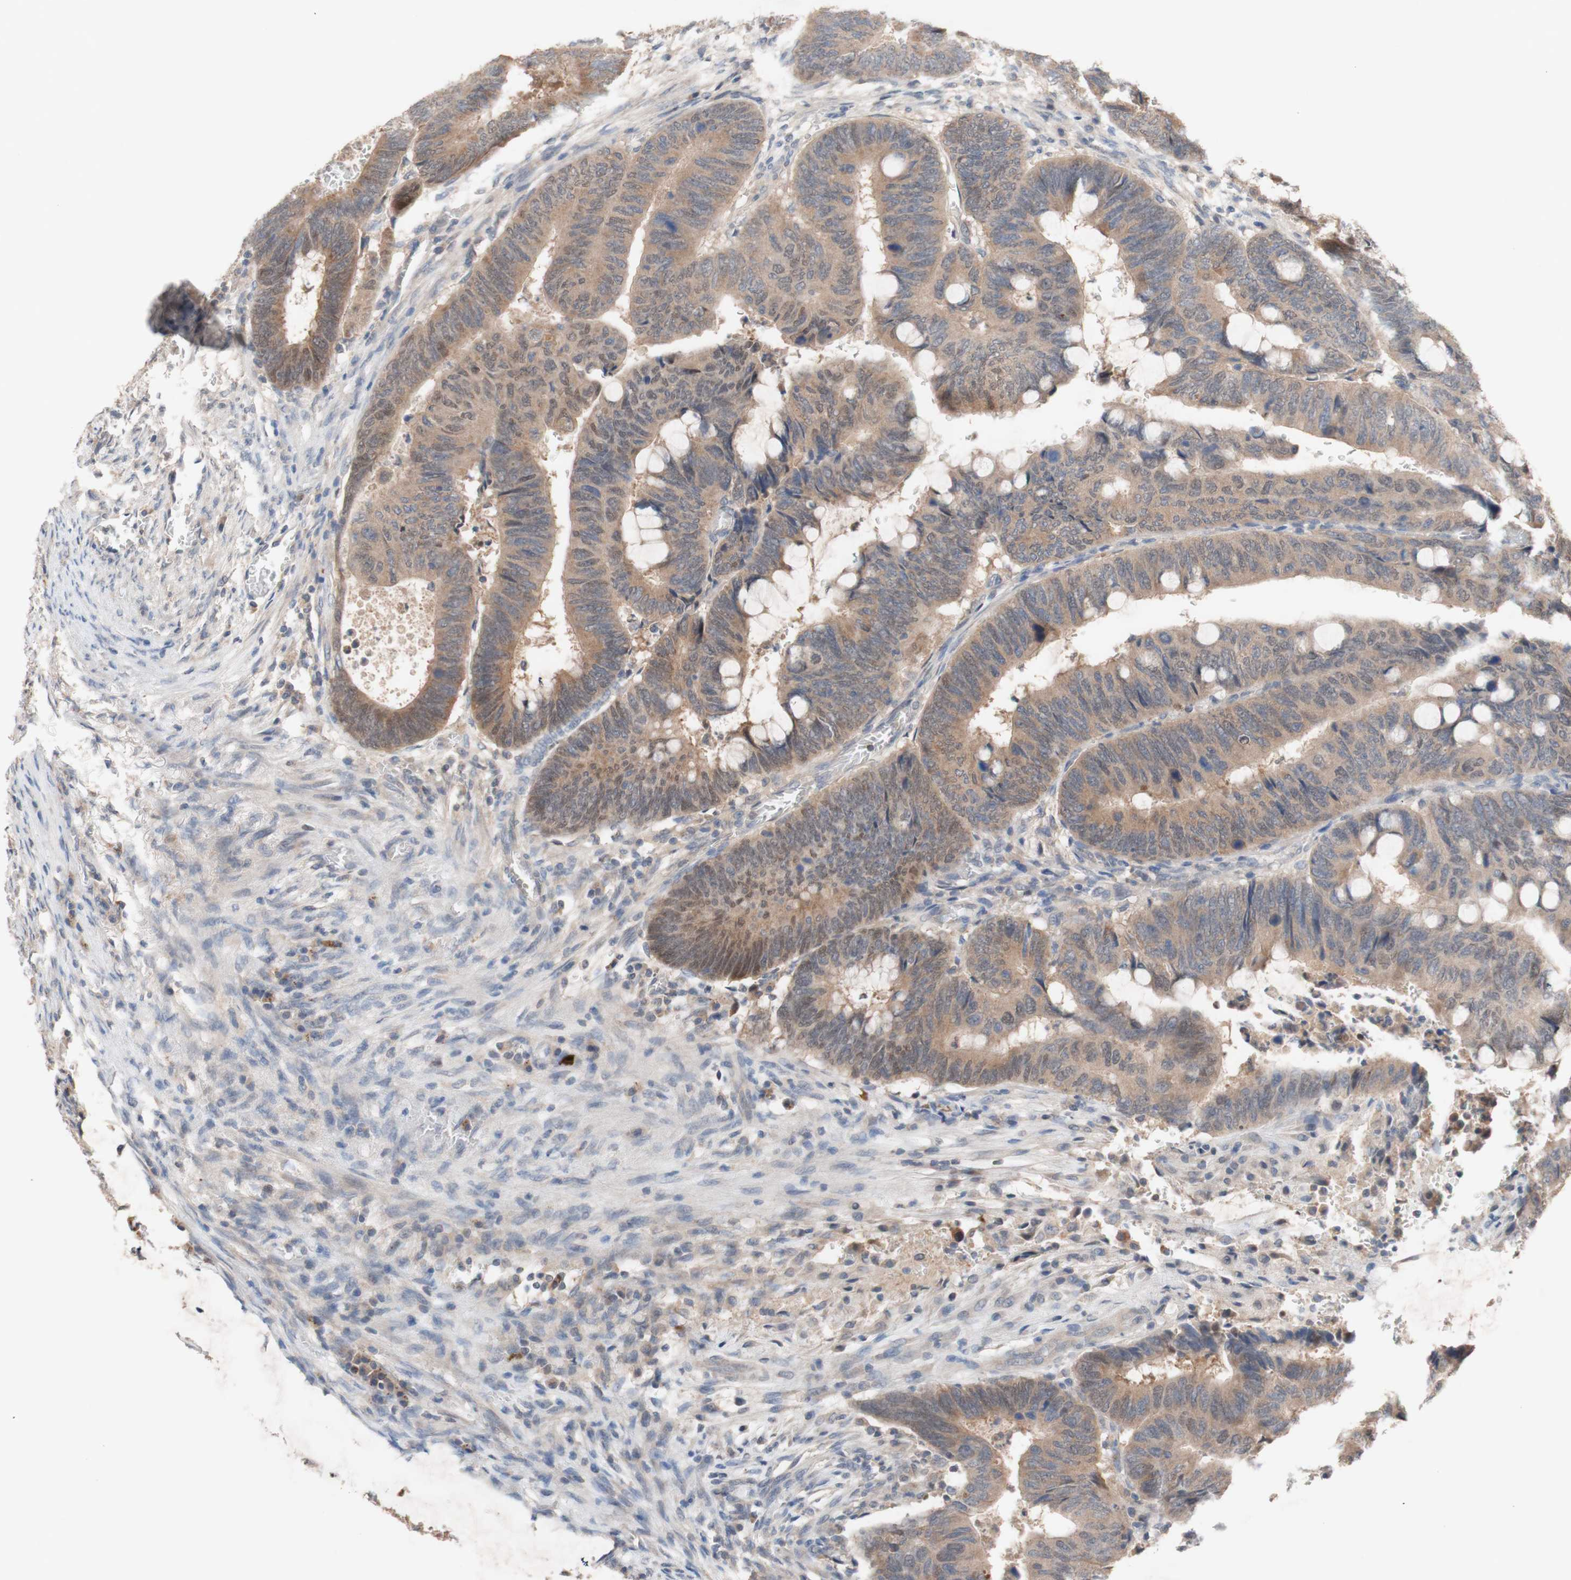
{"staining": {"intensity": "moderate", "quantity": ">75%", "location": "cytoplasmic/membranous"}, "tissue": "colorectal cancer", "cell_type": "Tumor cells", "image_type": "cancer", "snomed": [{"axis": "morphology", "description": "Normal tissue, NOS"}, {"axis": "morphology", "description": "Adenocarcinoma, NOS"}, {"axis": "topography", "description": "Rectum"}, {"axis": "topography", "description": "Peripheral nerve tissue"}], "caption": "Immunohistochemical staining of human adenocarcinoma (colorectal) demonstrates medium levels of moderate cytoplasmic/membranous positivity in about >75% of tumor cells. The staining was performed using DAB, with brown indicating positive protein expression. Nuclei are stained blue with hematoxylin.", "gene": "PEX2", "patient": {"sex": "male", "age": 92}}